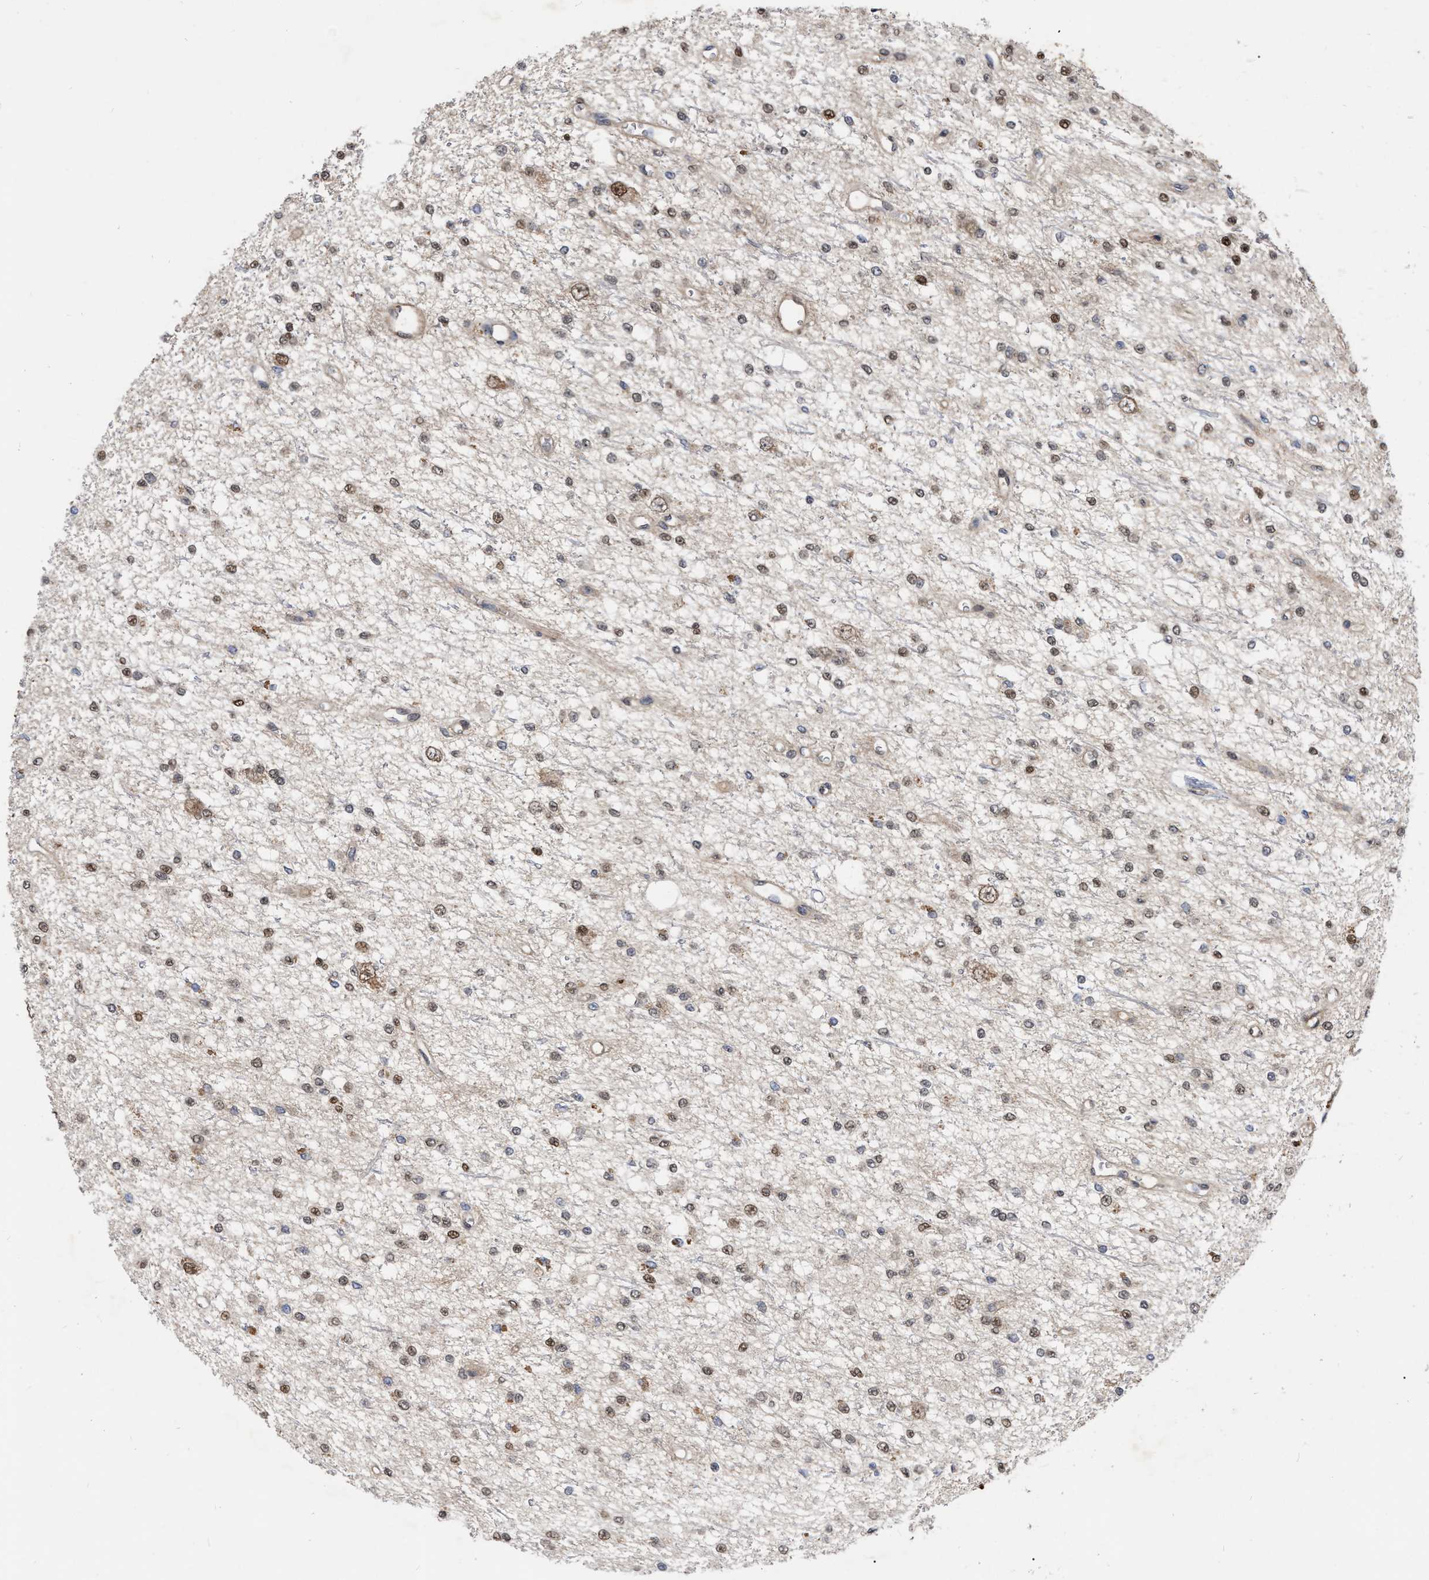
{"staining": {"intensity": "moderate", "quantity": "25%-75%", "location": "nuclear"}, "tissue": "glioma", "cell_type": "Tumor cells", "image_type": "cancer", "snomed": [{"axis": "morphology", "description": "Glioma, malignant, Low grade"}, {"axis": "topography", "description": "Brain"}], "caption": "IHC (DAB) staining of glioma reveals moderate nuclear protein expression in approximately 25%-75% of tumor cells. (DAB IHC, brown staining for protein, blue staining for nuclei).", "gene": "MDM4", "patient": {"sex": "male", "age": 38}}